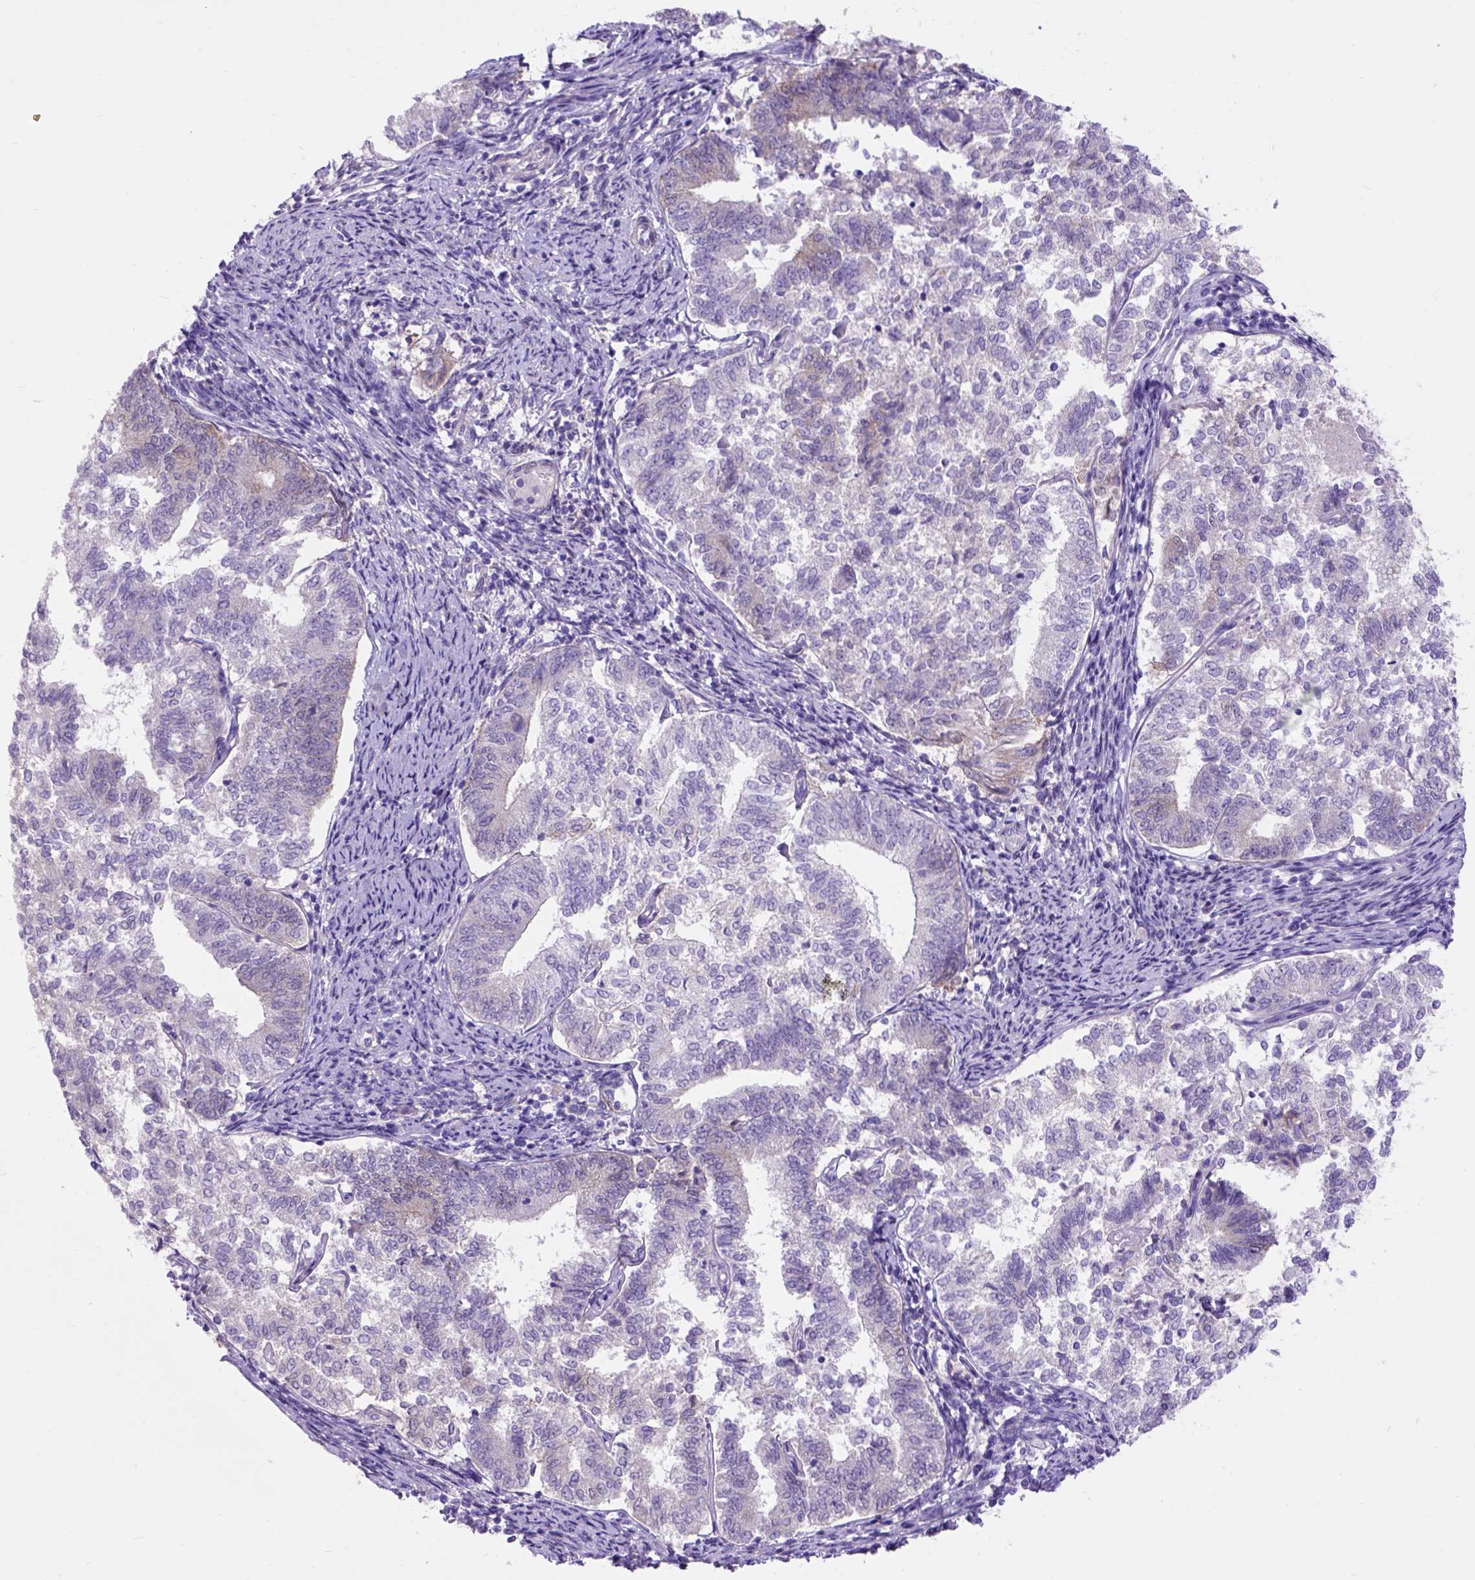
{"staining": {"intensity": "negative", "quantity": "none", "location": "none"}, "tissue": "endometrial cancer", "cell_type": "Tumor cells", "image_type": "cancer", "snomed": [{"axis": "morphology", "description": "Adenocarcinoma, NOS"}, {"axis": "topography", "description": "Endometrium"}], "caption": "The photomicrograph displays no staining of tumor cells in endometrial cancer.", "gene": "EGFR", "patient": {"sex": "female", "age": 65}}